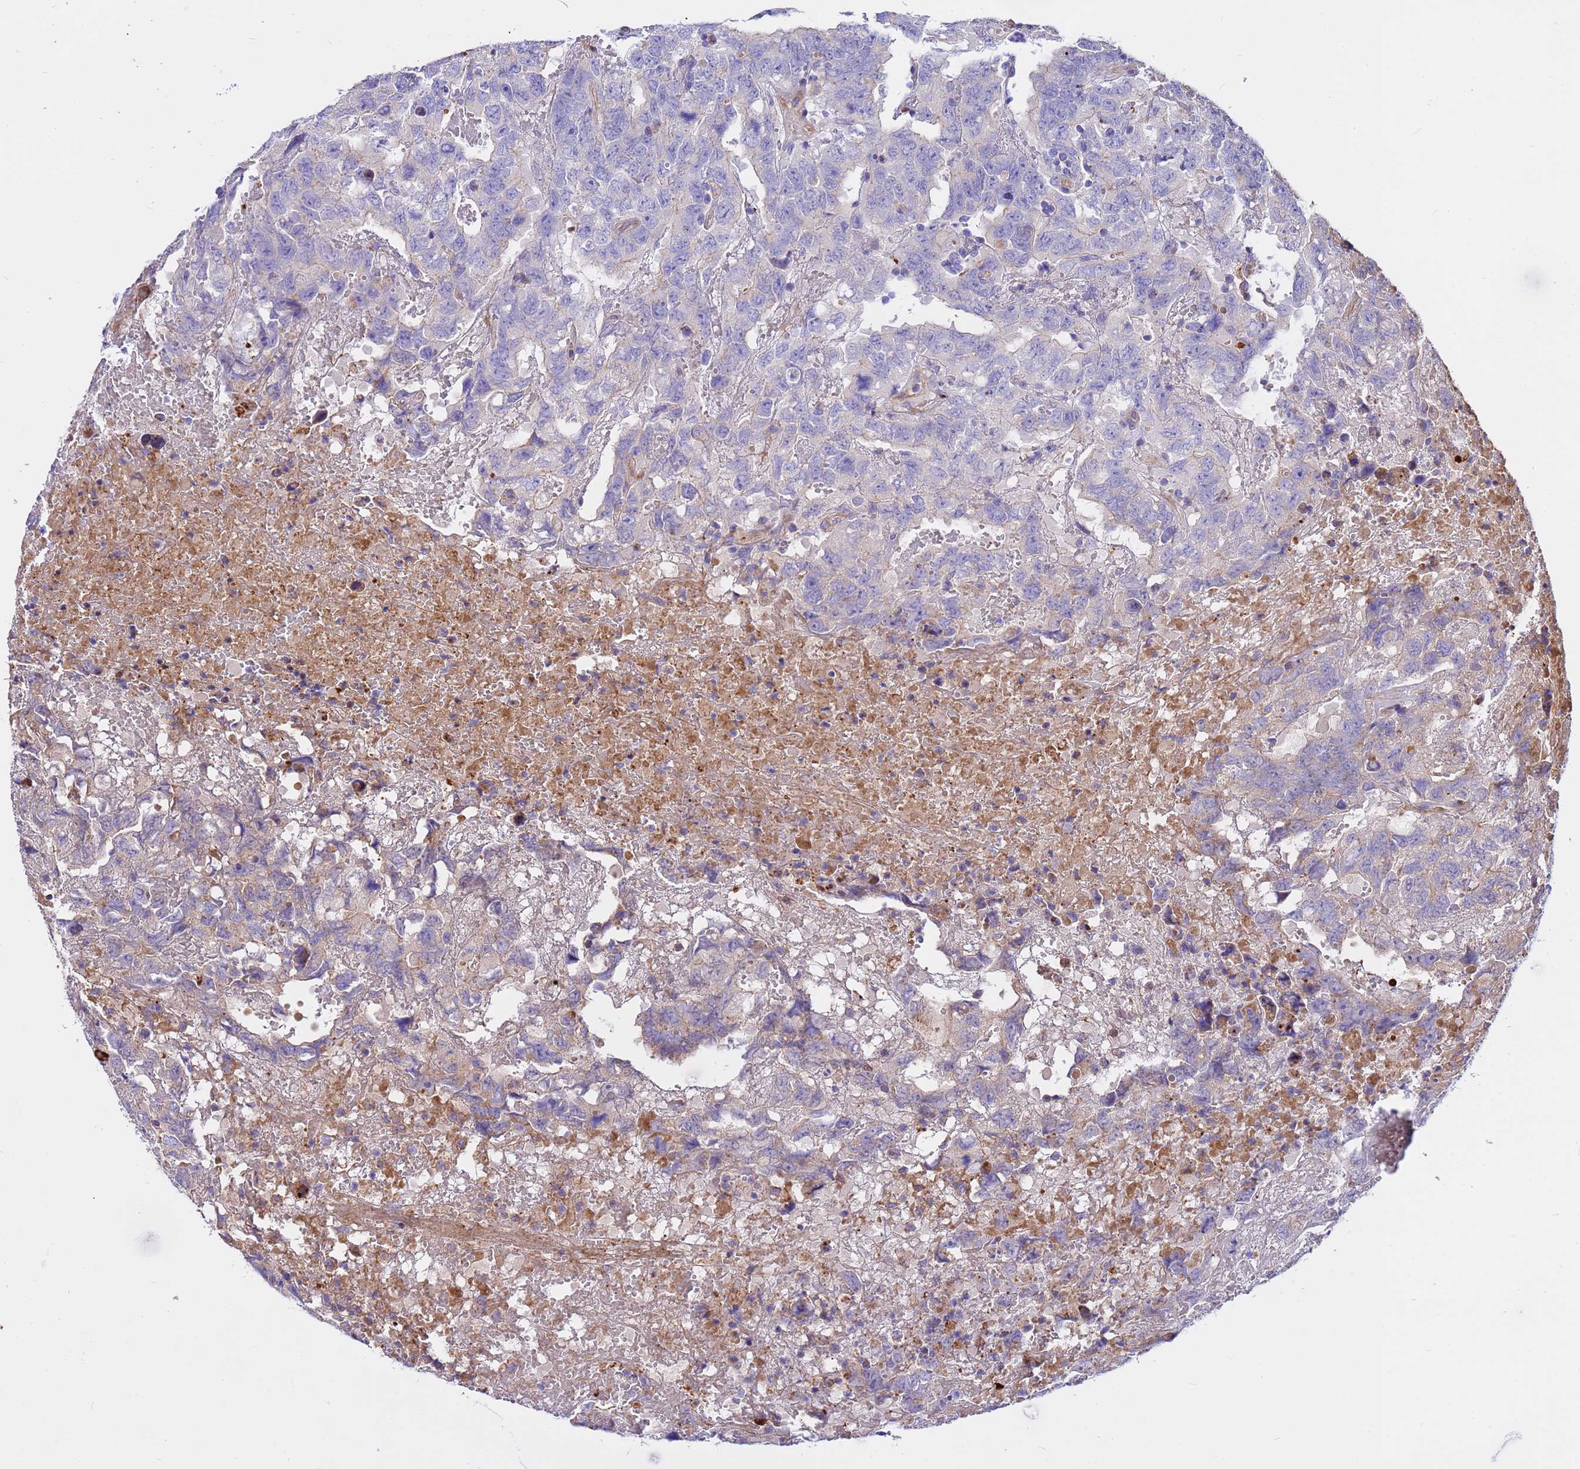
{"staining": {"intensity": "weak", "quantity": "<25%", "location": "cytoplasmic/membranous"}, "tissue": "testis cancer", "cell_type": "Tumor cells", "image_type": "cancer", "snomed": [{"axis": "morphology", "description": "Carcinoma, Embryonal, NOS"}, {"axis": "topography", "description": "Testis"}], "caption": "Micrograph shows no protein expression in tumor cells of embryonal carcinoma (testis) tissue.", "gene": "CRHBP", "patient": {"sex": "male", "age": 45}}